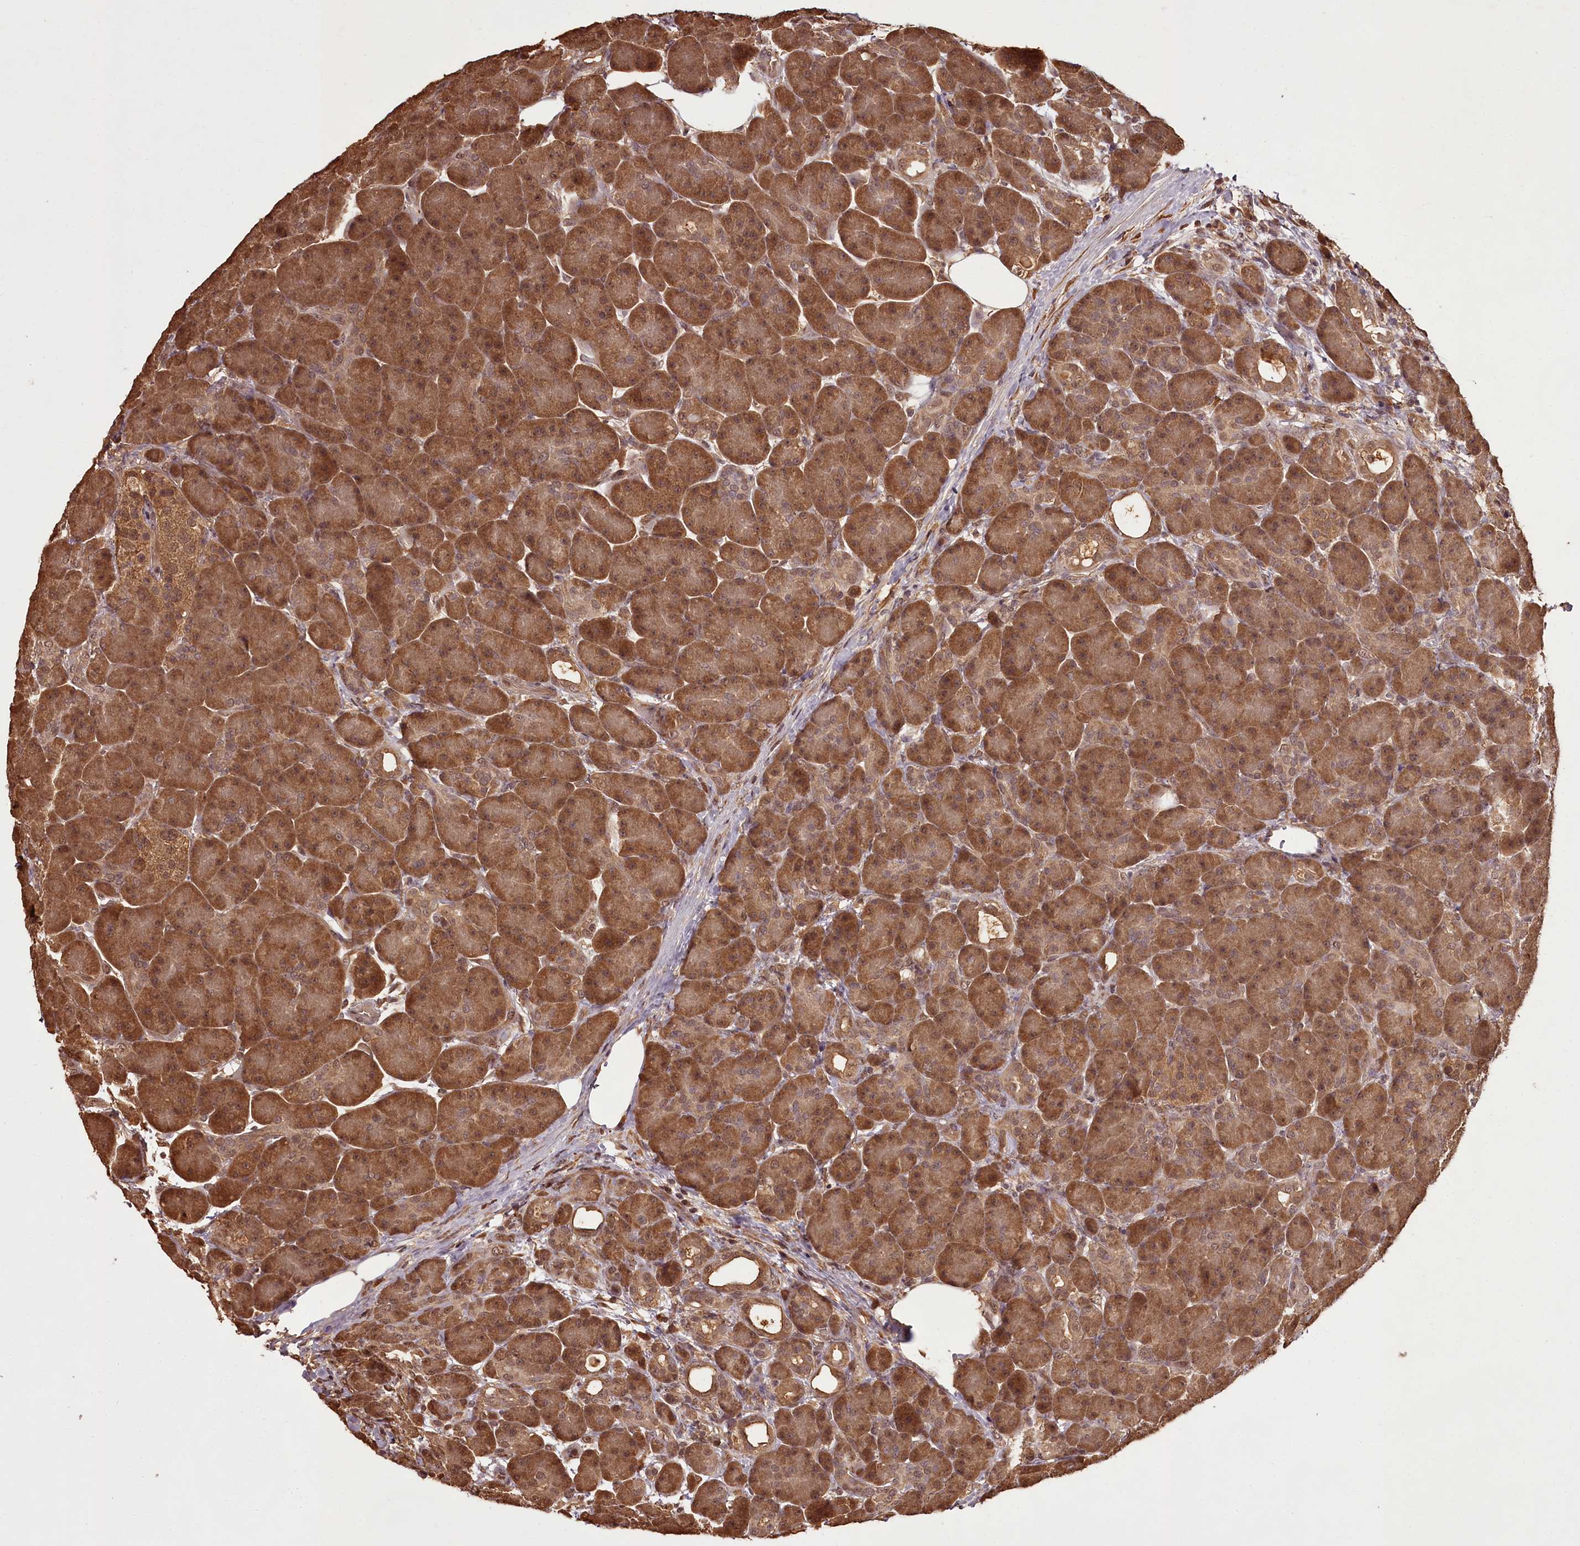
{"staining": {"intensity": "strong", "quantity": ">75%", "location": "cytoplasmic/membranous,nuclear"}, "tissue": "pancreas", "cell_type": "Exocrine glandular cells", "image_type": "normal", "snomed": [{"axis": "morphology", "description": "Normal tissue, NOS"}, {"axis": "topography", "description": "Pancreas"}], "caption": "IHC micrograph of benign pancreas stained for a protein (brown), which exhibits high levels of strong cytoplasmic/membranous,nuclear expression in approximately >75% of exocrine glandular cells.", "gene": "NPRL2", "patient": {"sex": "male", "age": 63}}